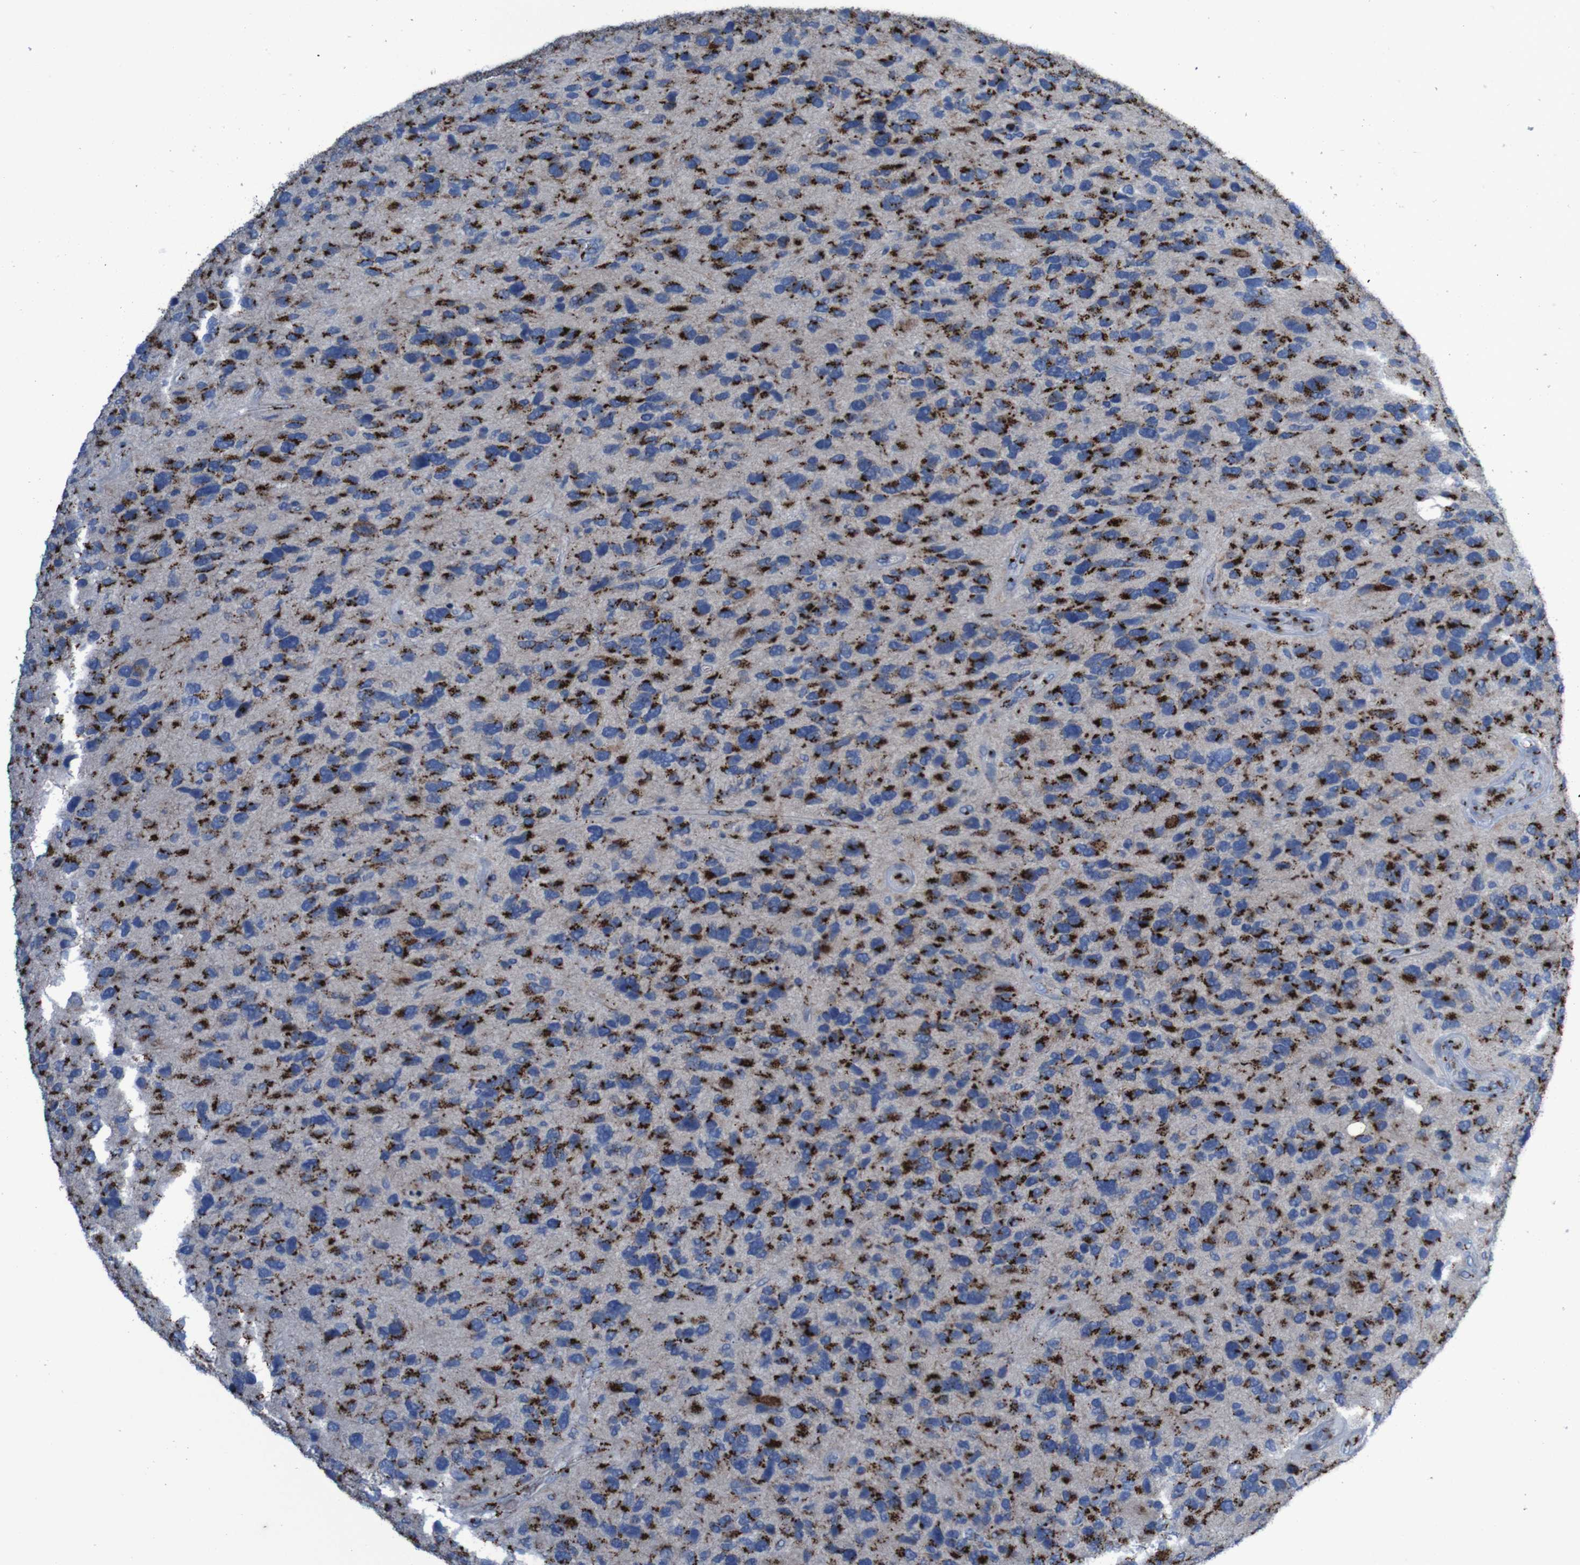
{"staining": {"intensity": "strong", "quantity": ">75%", "location": "cytoplasmic/membranous"}, "tissue": "glioma", "cell_type": "Tumor cells", "image_type": "cancer", "snomed": [{"axis": "morphology", "description": "Glioma, malignant, High grade"}, {"axis": "topography", "description": "Brain"}], "caption": "Immunohistochemistry (IHC) photomicrograph of neoplastic tissue: human high-grade glioma (malignant) stained using immunohistochemistry displays high levels of strong protein expression localized specifically in the cytoplasmic/membranous of tumor cells, appearing as a cytoplasmic/membranous brown color.", "gene": "GOLM1", "patient": {"sex": "female", "age": 58}}